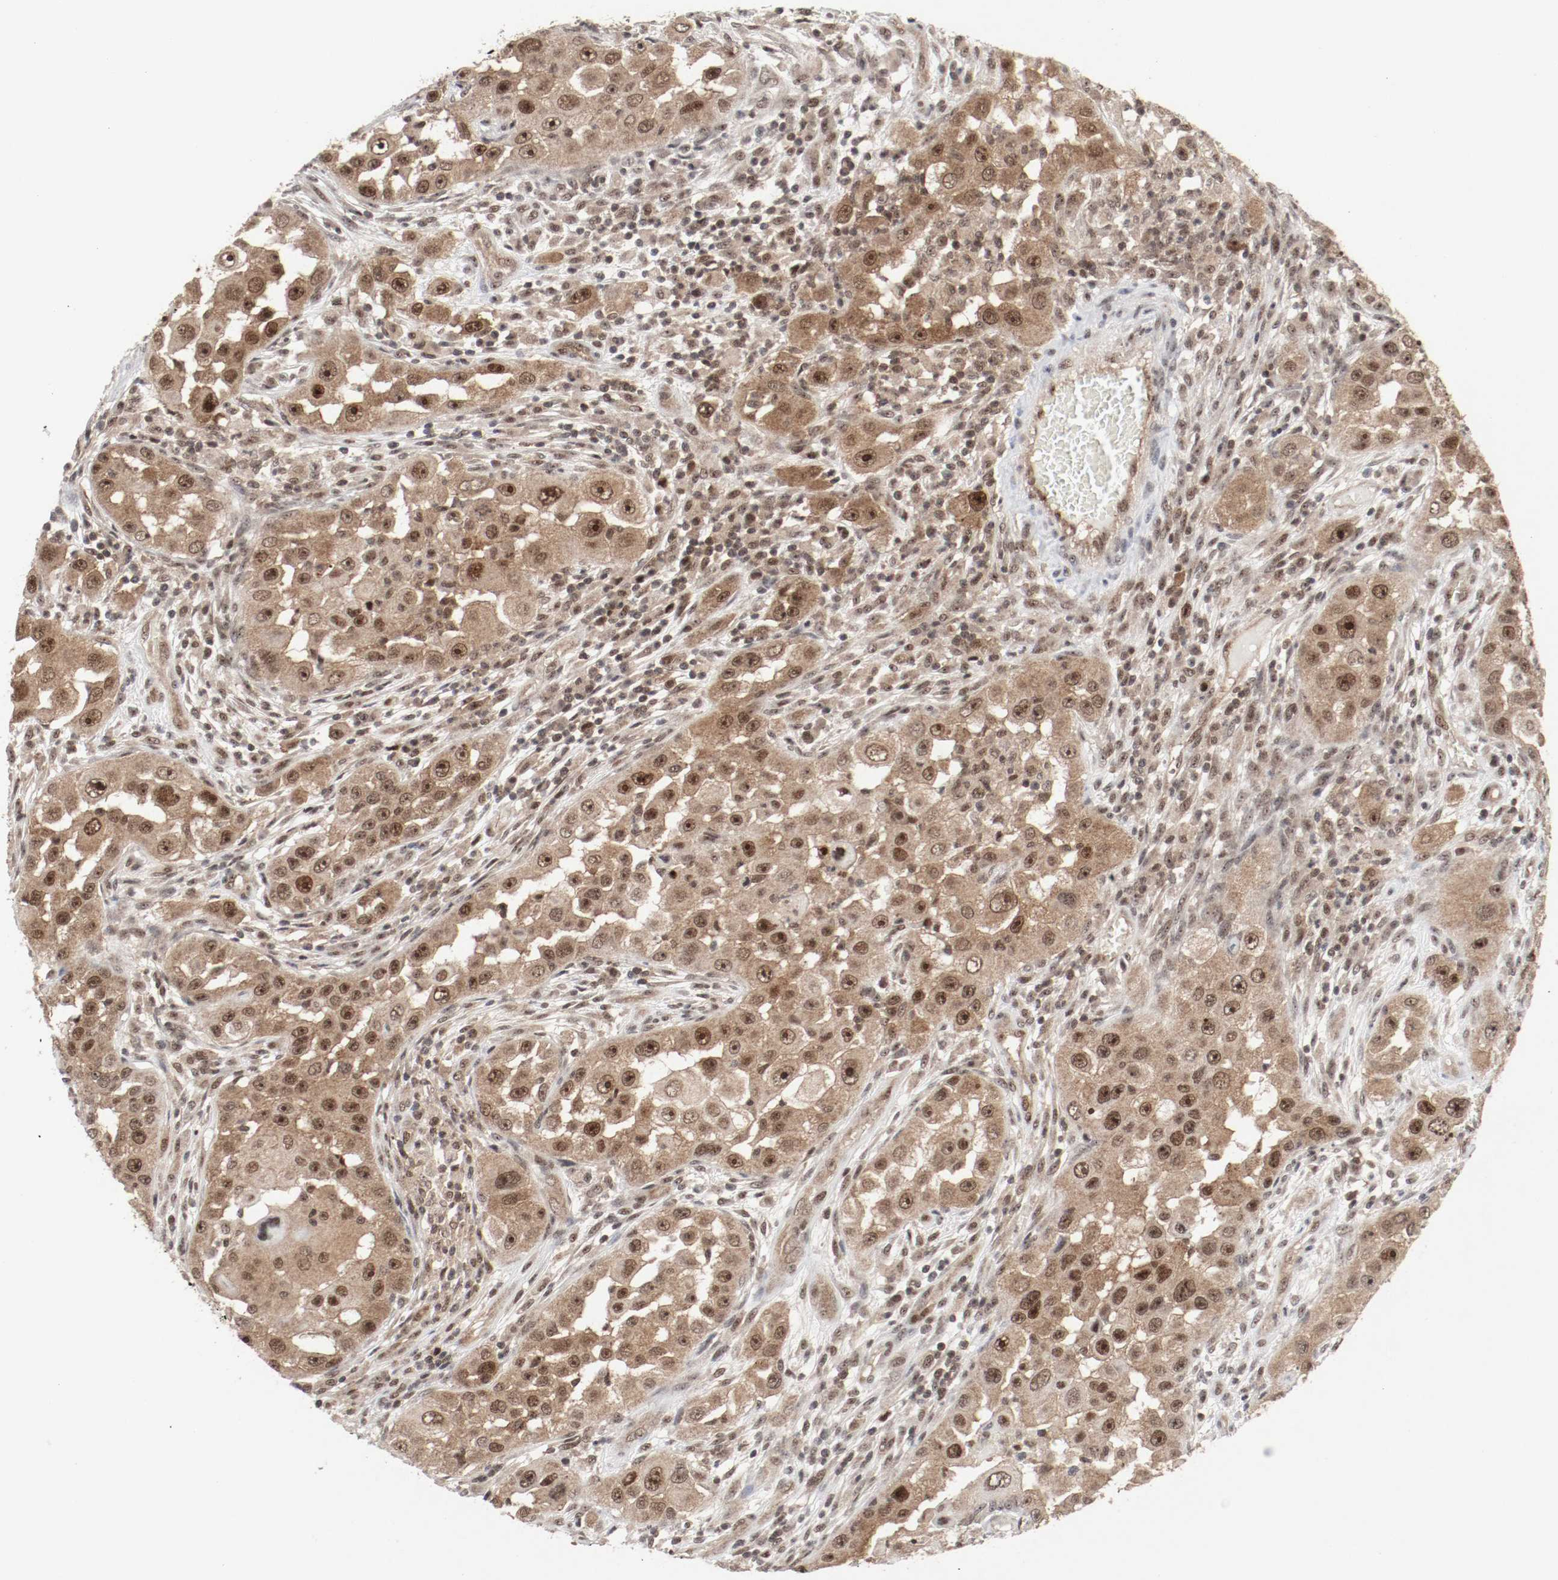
{"staining": {"intensity": "moderate", "quantity": ">75%", "location": "cytoplasmic/membranous,nuclear"}, "tissue": "head and neck cancer", "cell_type": "Tumor cells", "image_type": "cancer", "snomed": [{"axis": "morphology", "description": "Carcinoma, NOS"}, {"axis": "topography", "description": "Head-Neck"}], "caption": "An immunohistochemistry micrograph of tumor tissue is shown. Protein staining in brown shows moderate cytoplasmic/membranous and nuclear positivity in head and neck carcinoma within tumor cells. (brown staining indicates protein expression, while blue staining denotes nuclei).", "gene": "CSNK2B", "patient": {"sex": "male", "age": 87}}